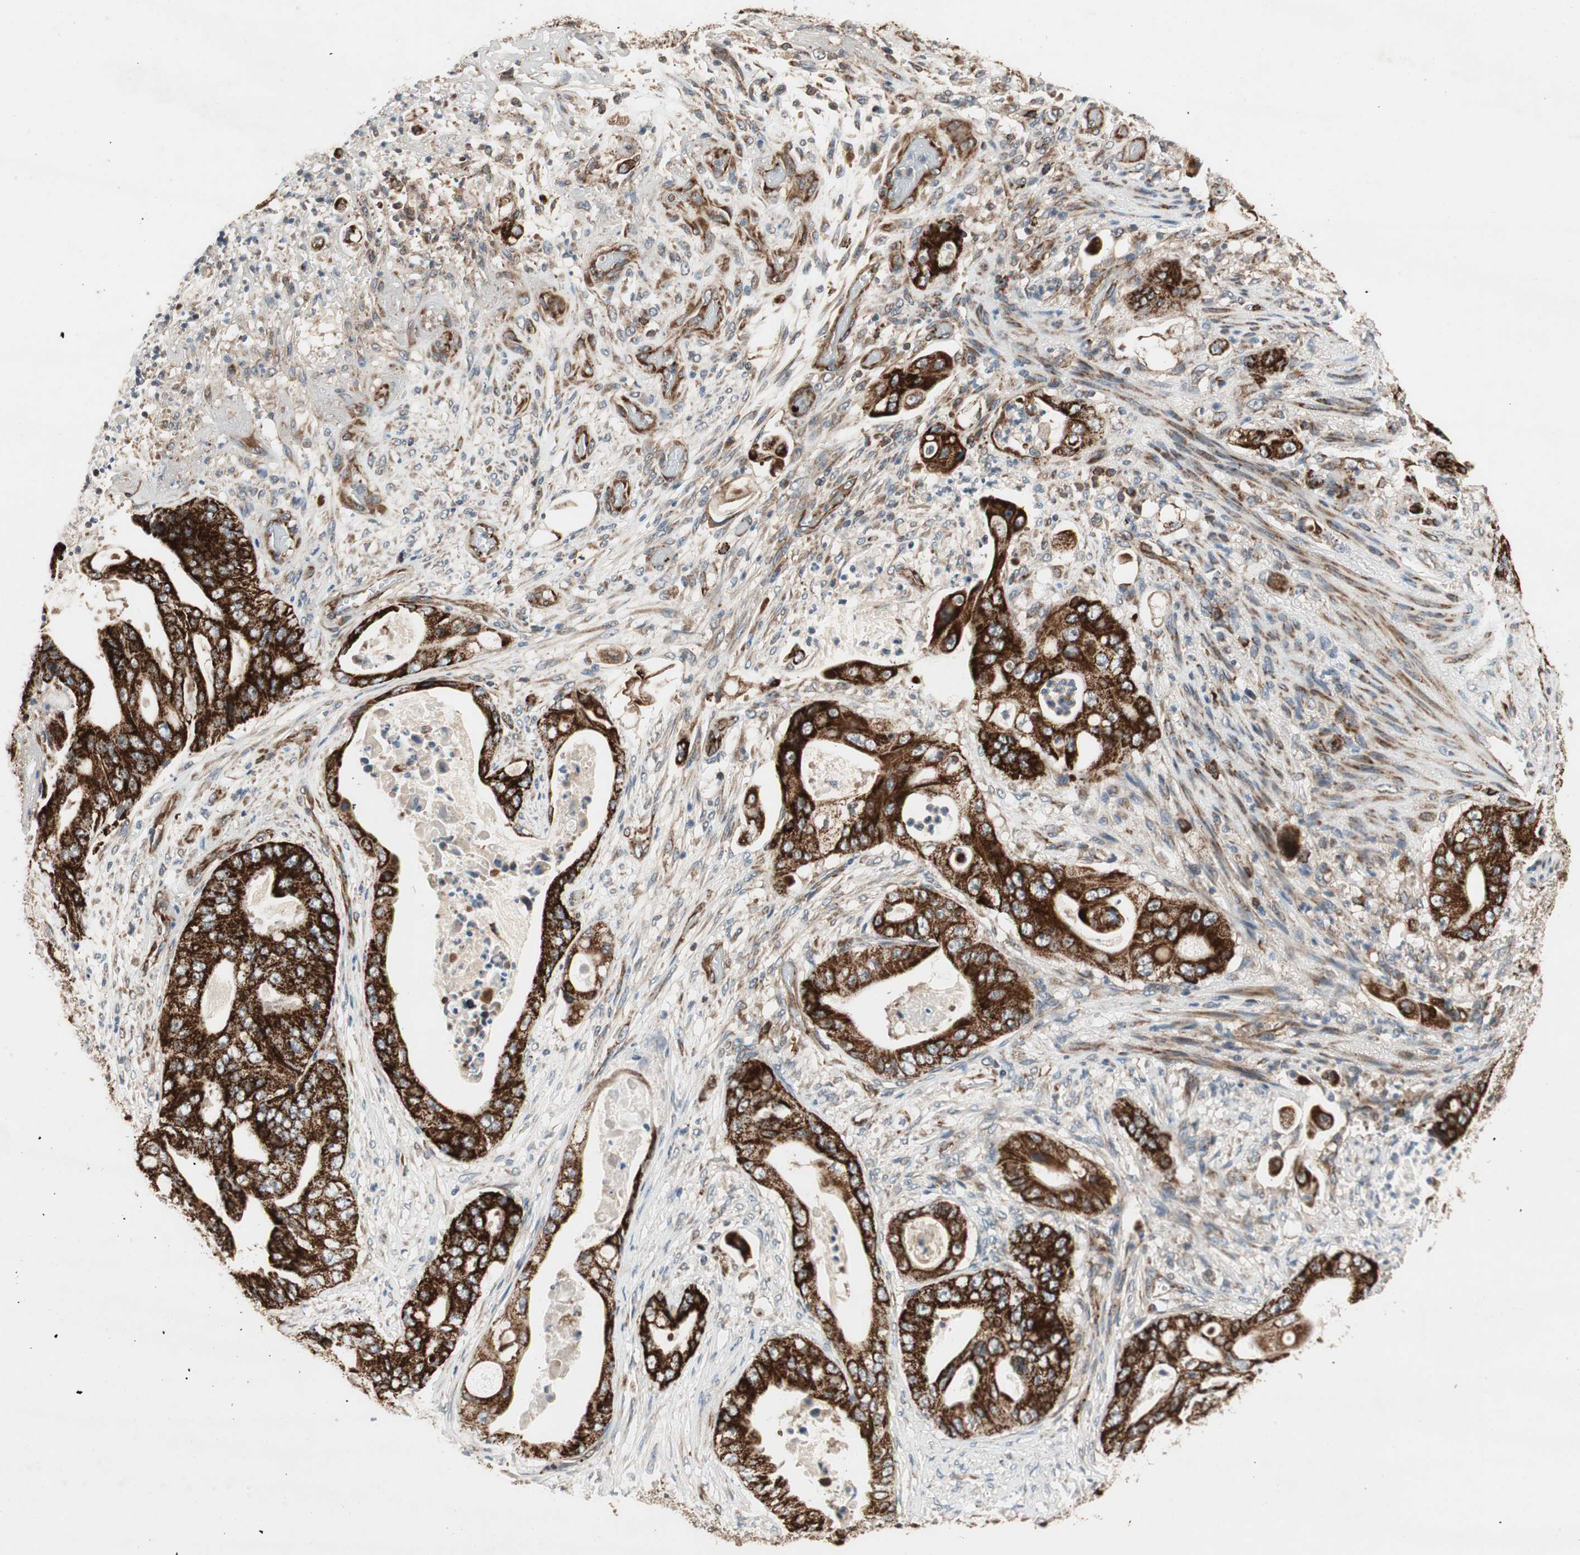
{"staining": {"intensity": "strong", "quantity": ">75%", "location": "cytoplasmic/membranous"}, "tissue": "stomach cancer", "cell_type": "Tumor cells", "image_type": "cancer", "snomed": [{"axis": "morphology", "description": "Adenocarcinoma, NOS"}, {"axis": "topography", "description": "Stomach"}], "caption": "Strong cytoplasmic/membranous expression for a protein is identified in approximately >75% of tumor cells of stomach cancer using IHC.", "gene": "AKAP1", "patient": {"sex": "female", "age": 73}}